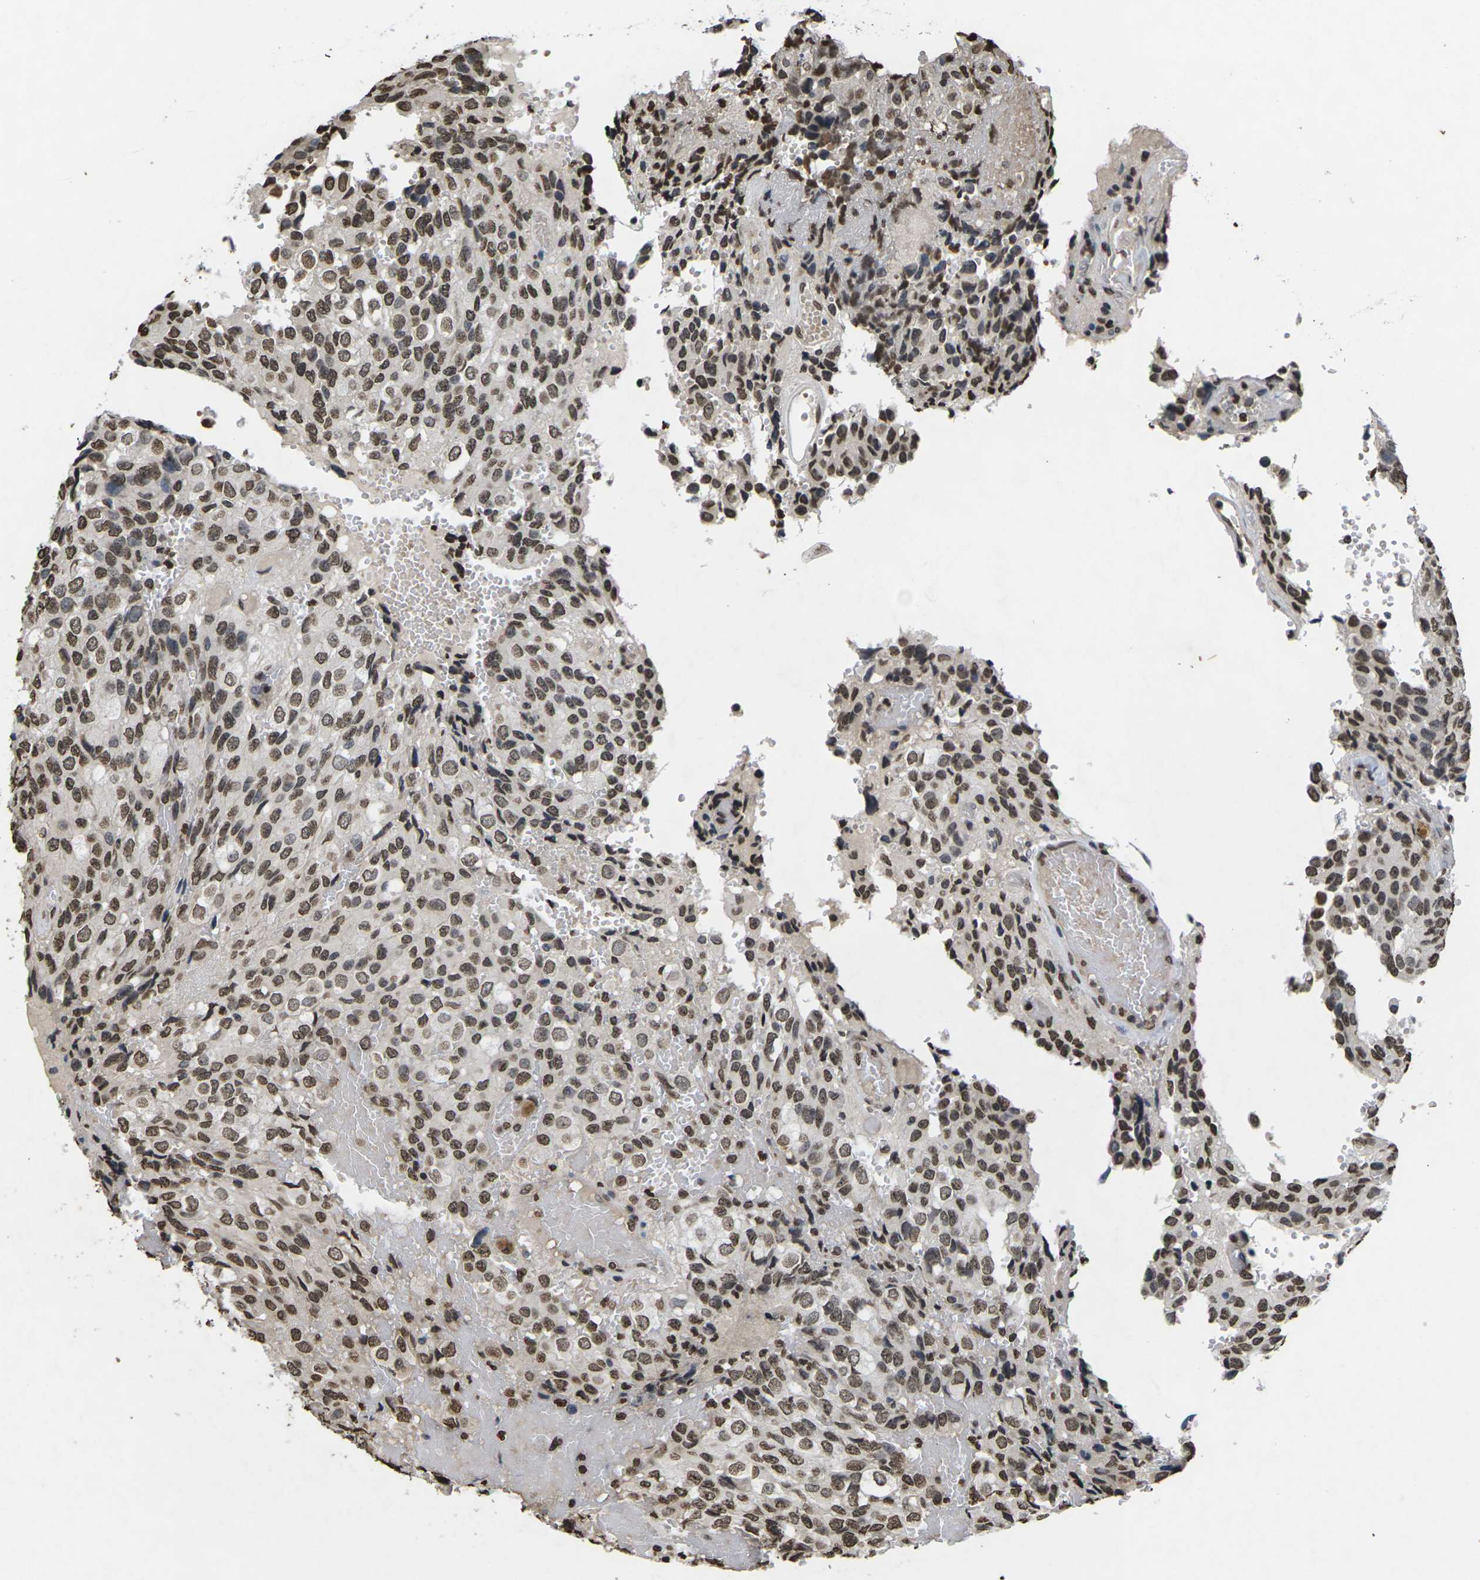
{"staining": {"intensity": "moderate", "quantity": ">75%", "location": "nuclear"}, "tissue": "glioma", "cell_type": "Tumor cells", "image_type": "cancer", "snomed": [{"axis": "morphology", "description": "Glioma, malignant, High grade"}, {"axis": "topography", "description": "Brain"}], "caption": "IHC of human malignant glioma (high-grade) exhibits medium levels of moderate nuclear expression in about >75% of tumor cells.", "gene": "EMSY", "patient": {"sex": "male", "age": 32}}